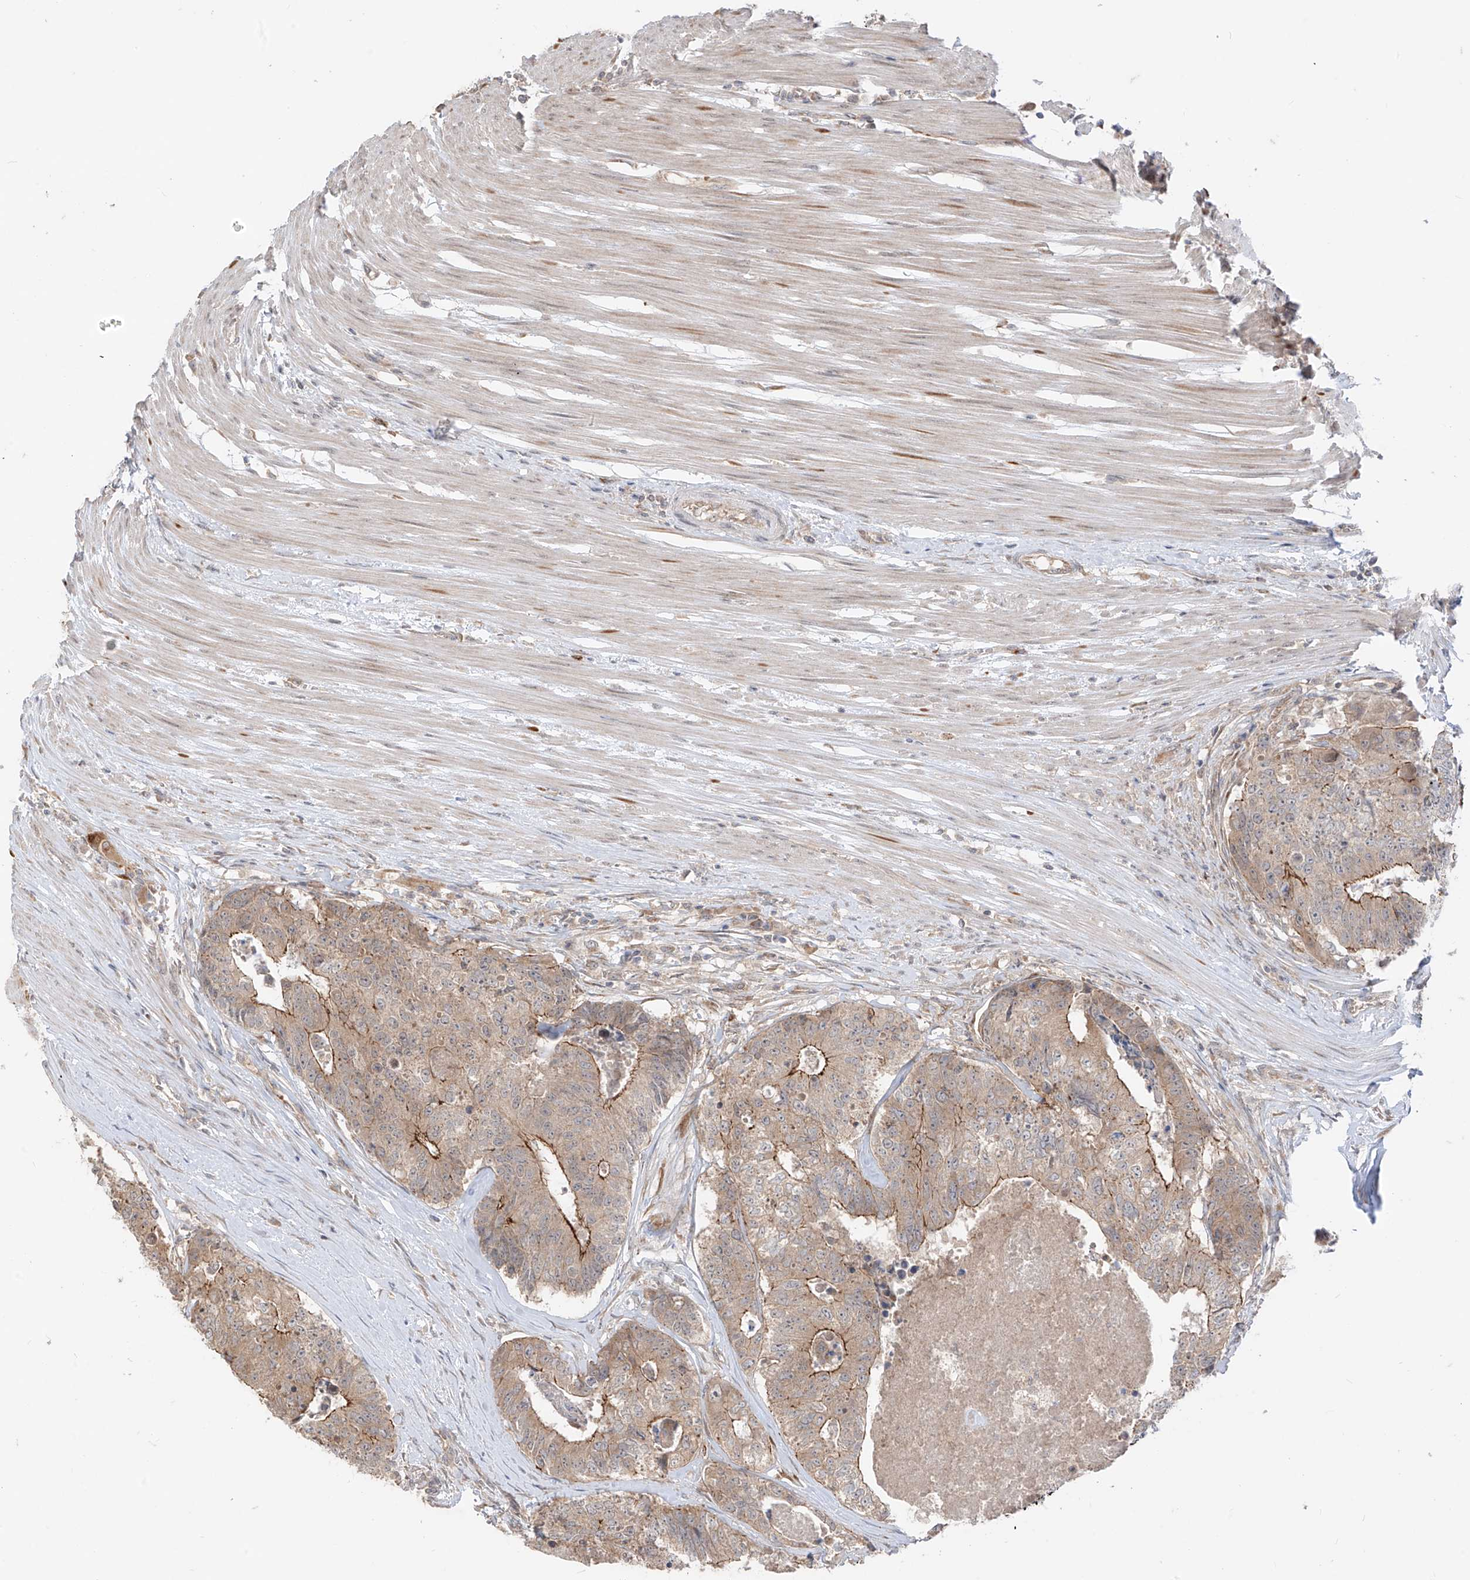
{"staining": {"intensity": "moderate", "quantity": ">75%", "location": "cytoplasmic/membranous"}, "tissue": "colorectal cancer", "cell_type": "Tumor cells", "image_type": "cancer", "snomed": [{"axis": "morphology", "description": "Adenocarcinoma, NOS"}, {"axis": "topography", "description": "Colon"}], "caption": "High-power microscopy captured an immunohistochemistry photomicrograph of colorectal adenocarcinoma, revealing moderate cytoplasmic/membranous expression in about >75% of tumor cells.", "gene": "MTUS2", "patient": {"sex": "female", "age": 67}}